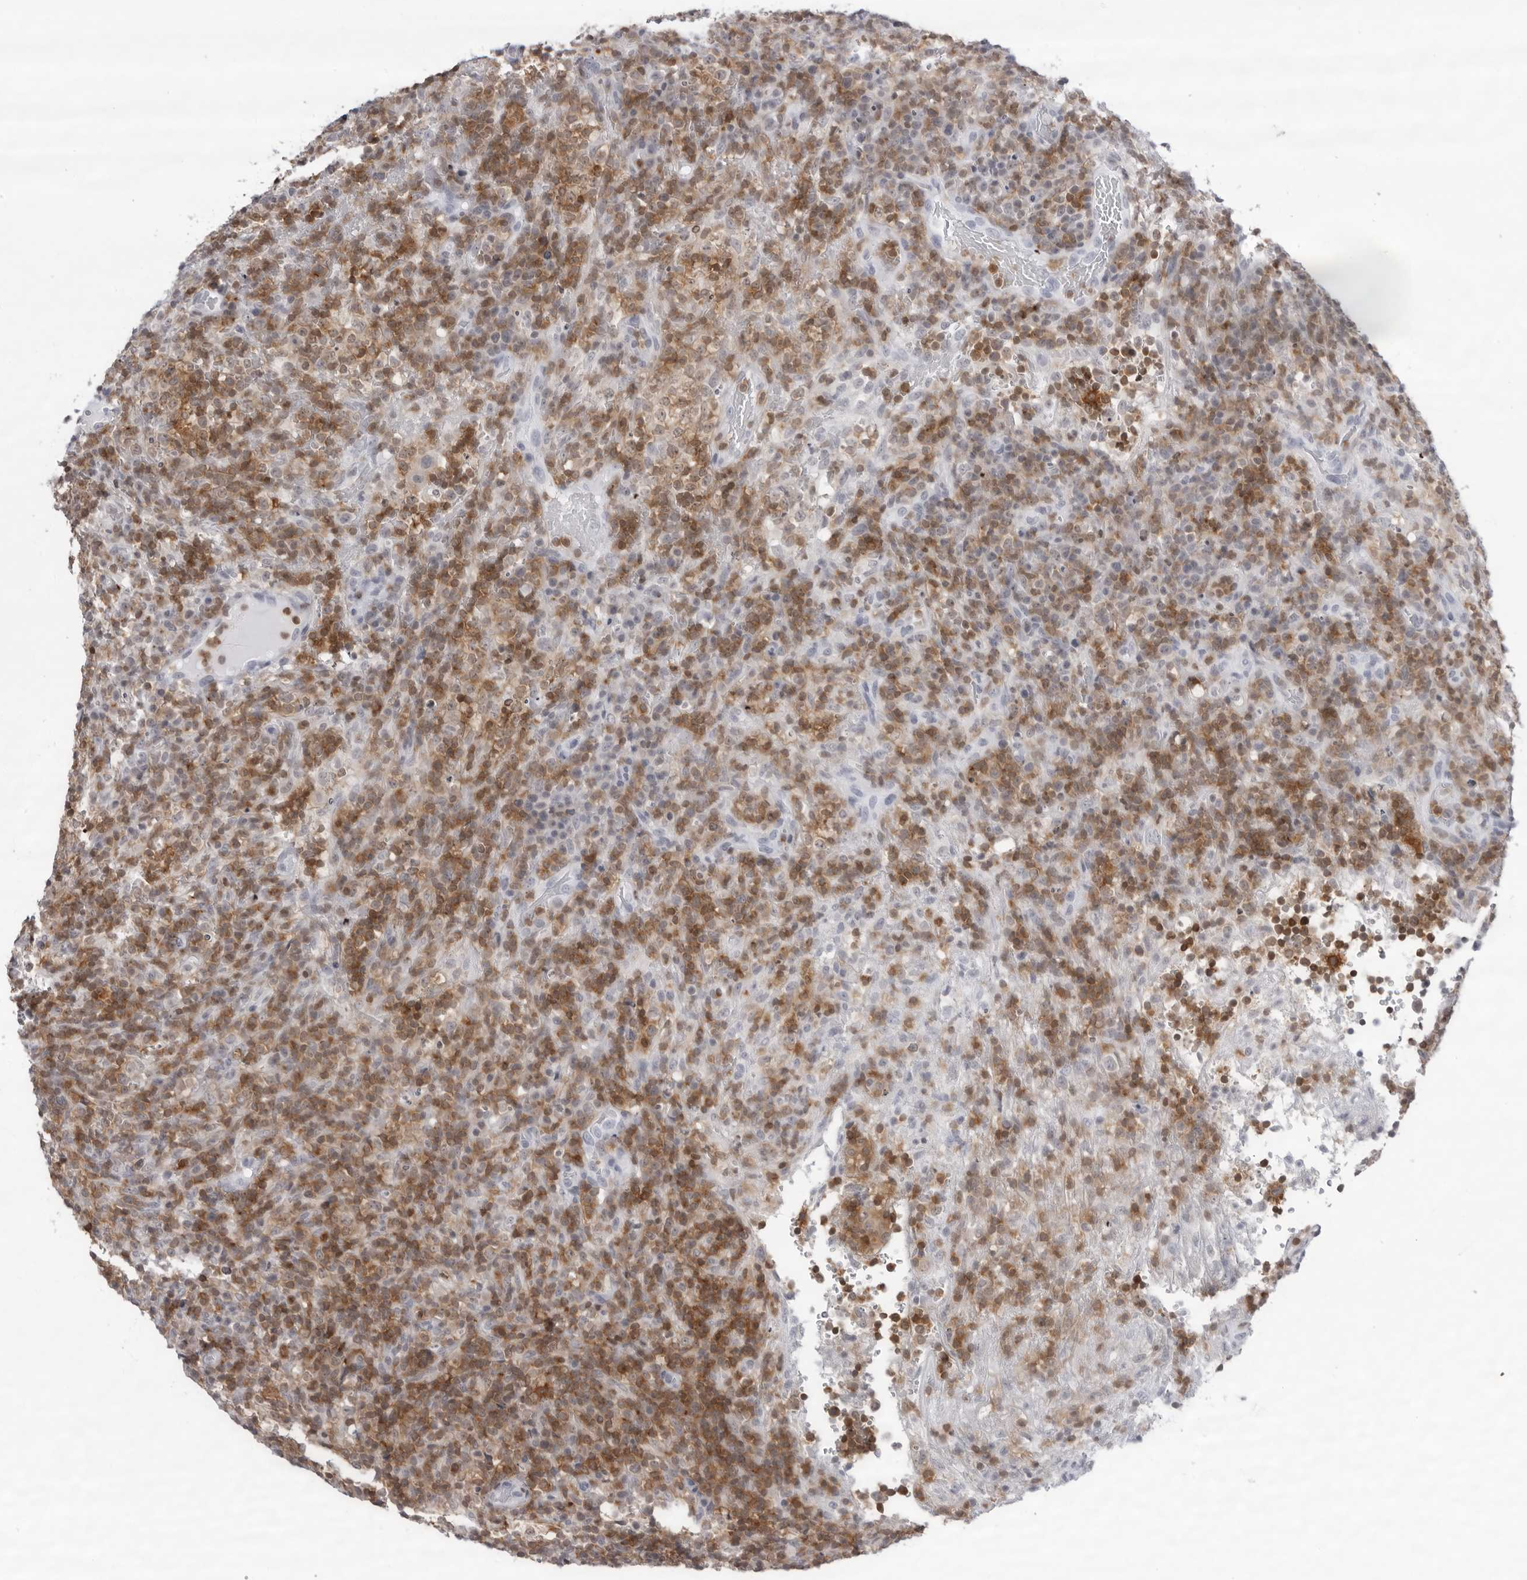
{"staining": {"intensity": "moderate", "quantity": "25%-75%", "location": "cytoplasmic/membranous,nuclear"}, "tissue": "lymphoma", "cell_type": "Tumor cells", "image_type": "cancer", "snomed": [{"axis": "morphology", "description": "Malignant lymphoma, non-Hodgkin's type, High grade"}, {"axis": "topography", "description": "Lymph node"}], "caption": "This micrograph exhibits high-grade malignant lymphoma, non-Hodgkin's type stained with IHC to label a protein in brown. The cytoplasmic/membranous and nuclear of tumor cells show moderate positivity for the protein. Nuclei are counter-stained blue.", "gene": "FMNL1", "patient": {"sex": "female", "age": 76}}